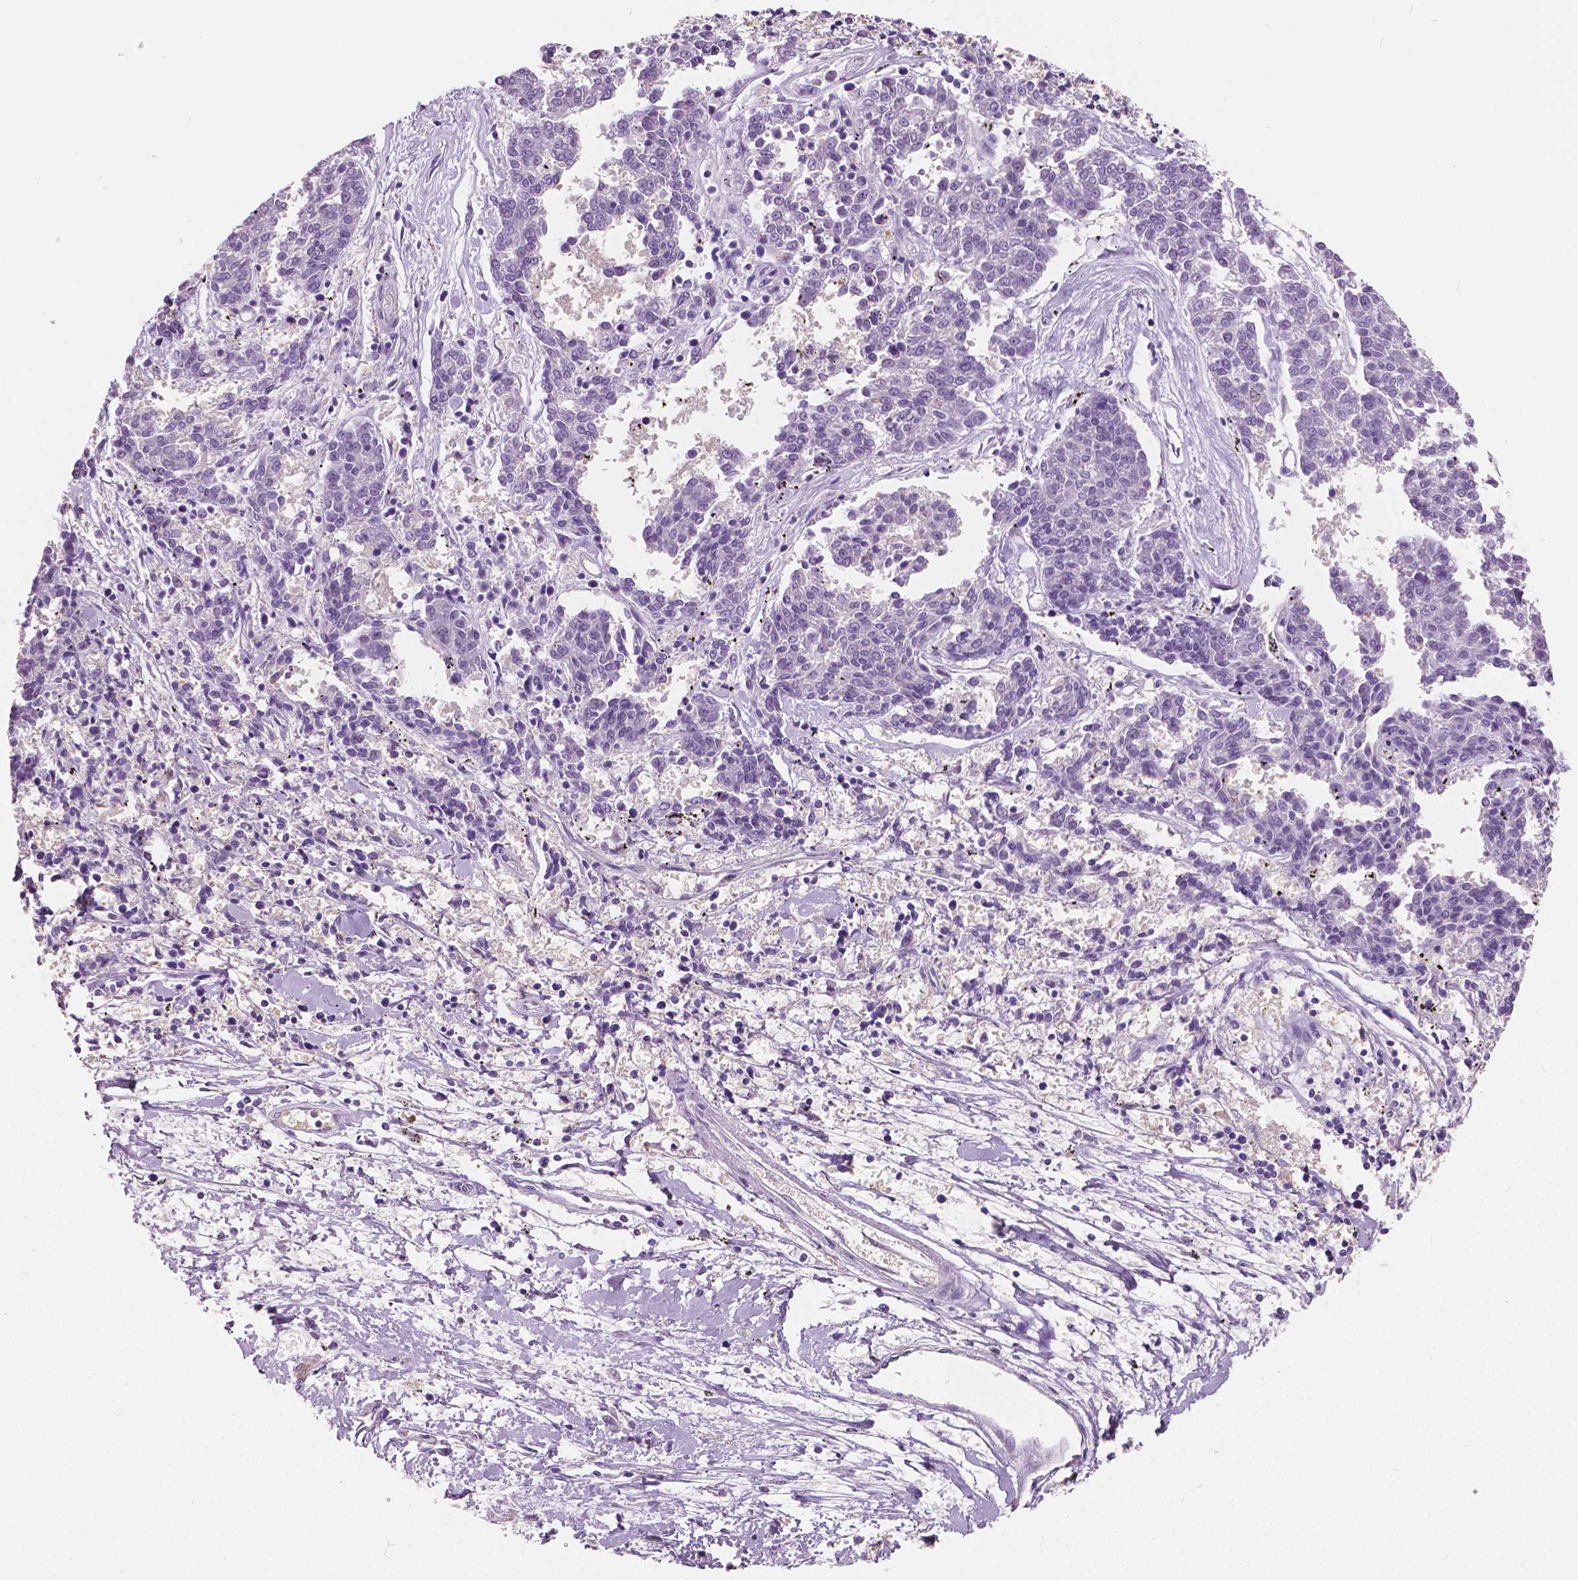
{"staining": {"intensity": "negative", "quantity": "none", "location": "none"}, "tissue": "melanoma", "cell_type": "Tumor cells", "image_type": "cancer", "snomed": [{"axis": "morphology", "description": "Malignant melanoma, NOS"}, {"axis": "topography", "description": "Skin"}], "caption": "Tumor cells show no significant positivity in malignant melanoma. (Immunohistochemistry (ihc), brightfield microscopy, high magnification).", "gene": "TKFC", "patient": {"sex": "female", "age": 72}}